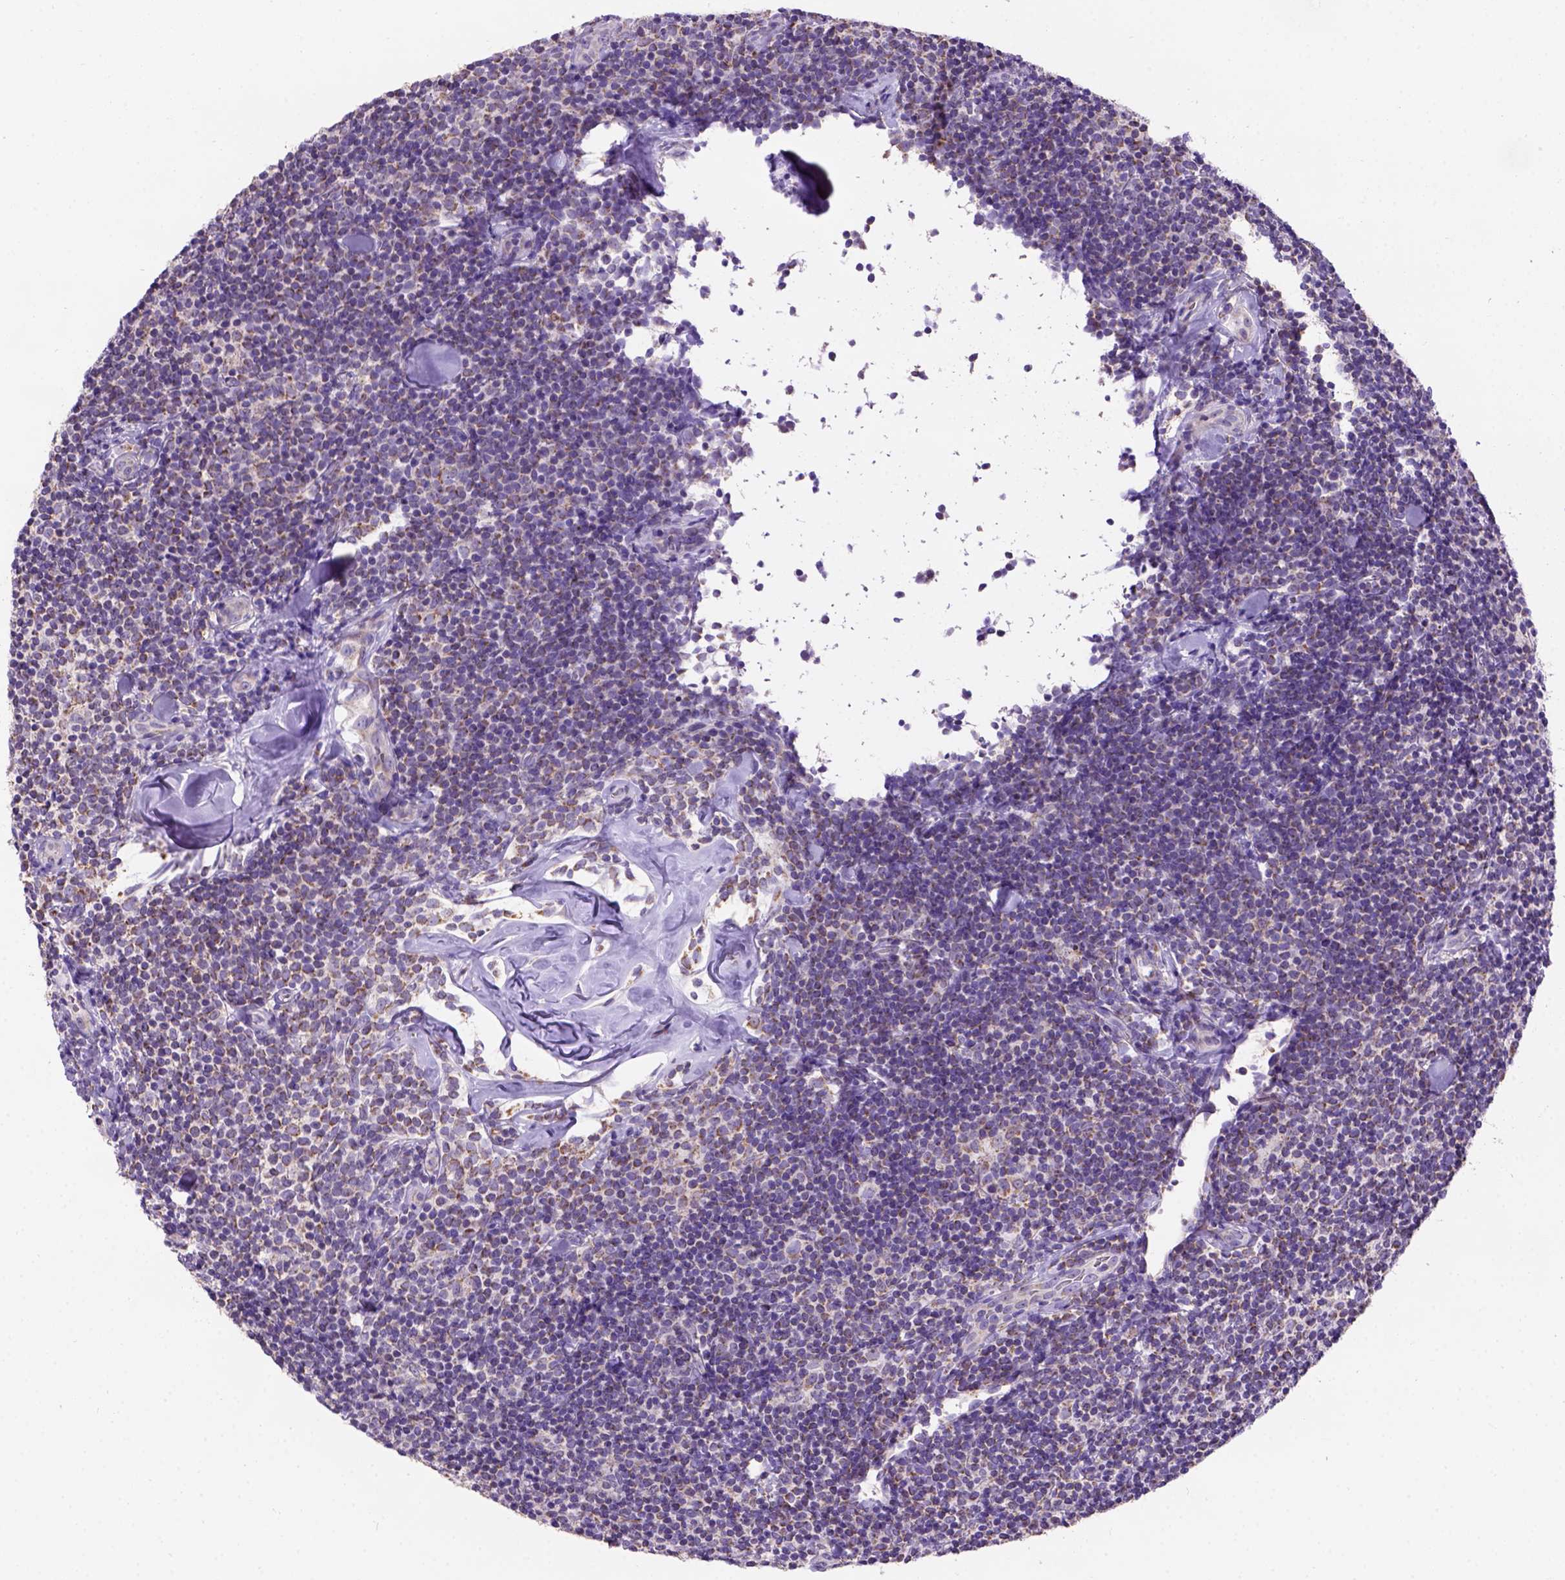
{"staining": {"intensity": "moderate", "quantity": "25%-75%", "location": "cytoplasmic/membranous"}, "tissue": "lymphoma", "cell_type": "Tumor cells", "image_type": "cancer", "snomed": [{"axis": "morphology", "description": "Malignant lymphoma, non-Hodgkin's type, Low grade"}, {"axis": "topography", "description": "Lymph node"}], "caption": "Tumor cells show medium levels of moderate cytoplasmic/membranous positivity in approximately 25%-75% of cells in malignant lymphoma, non-Hodgkin's type (low-grade).", "gene": "L2HGDH", "patient": {"sex": "female", "age": 56}}